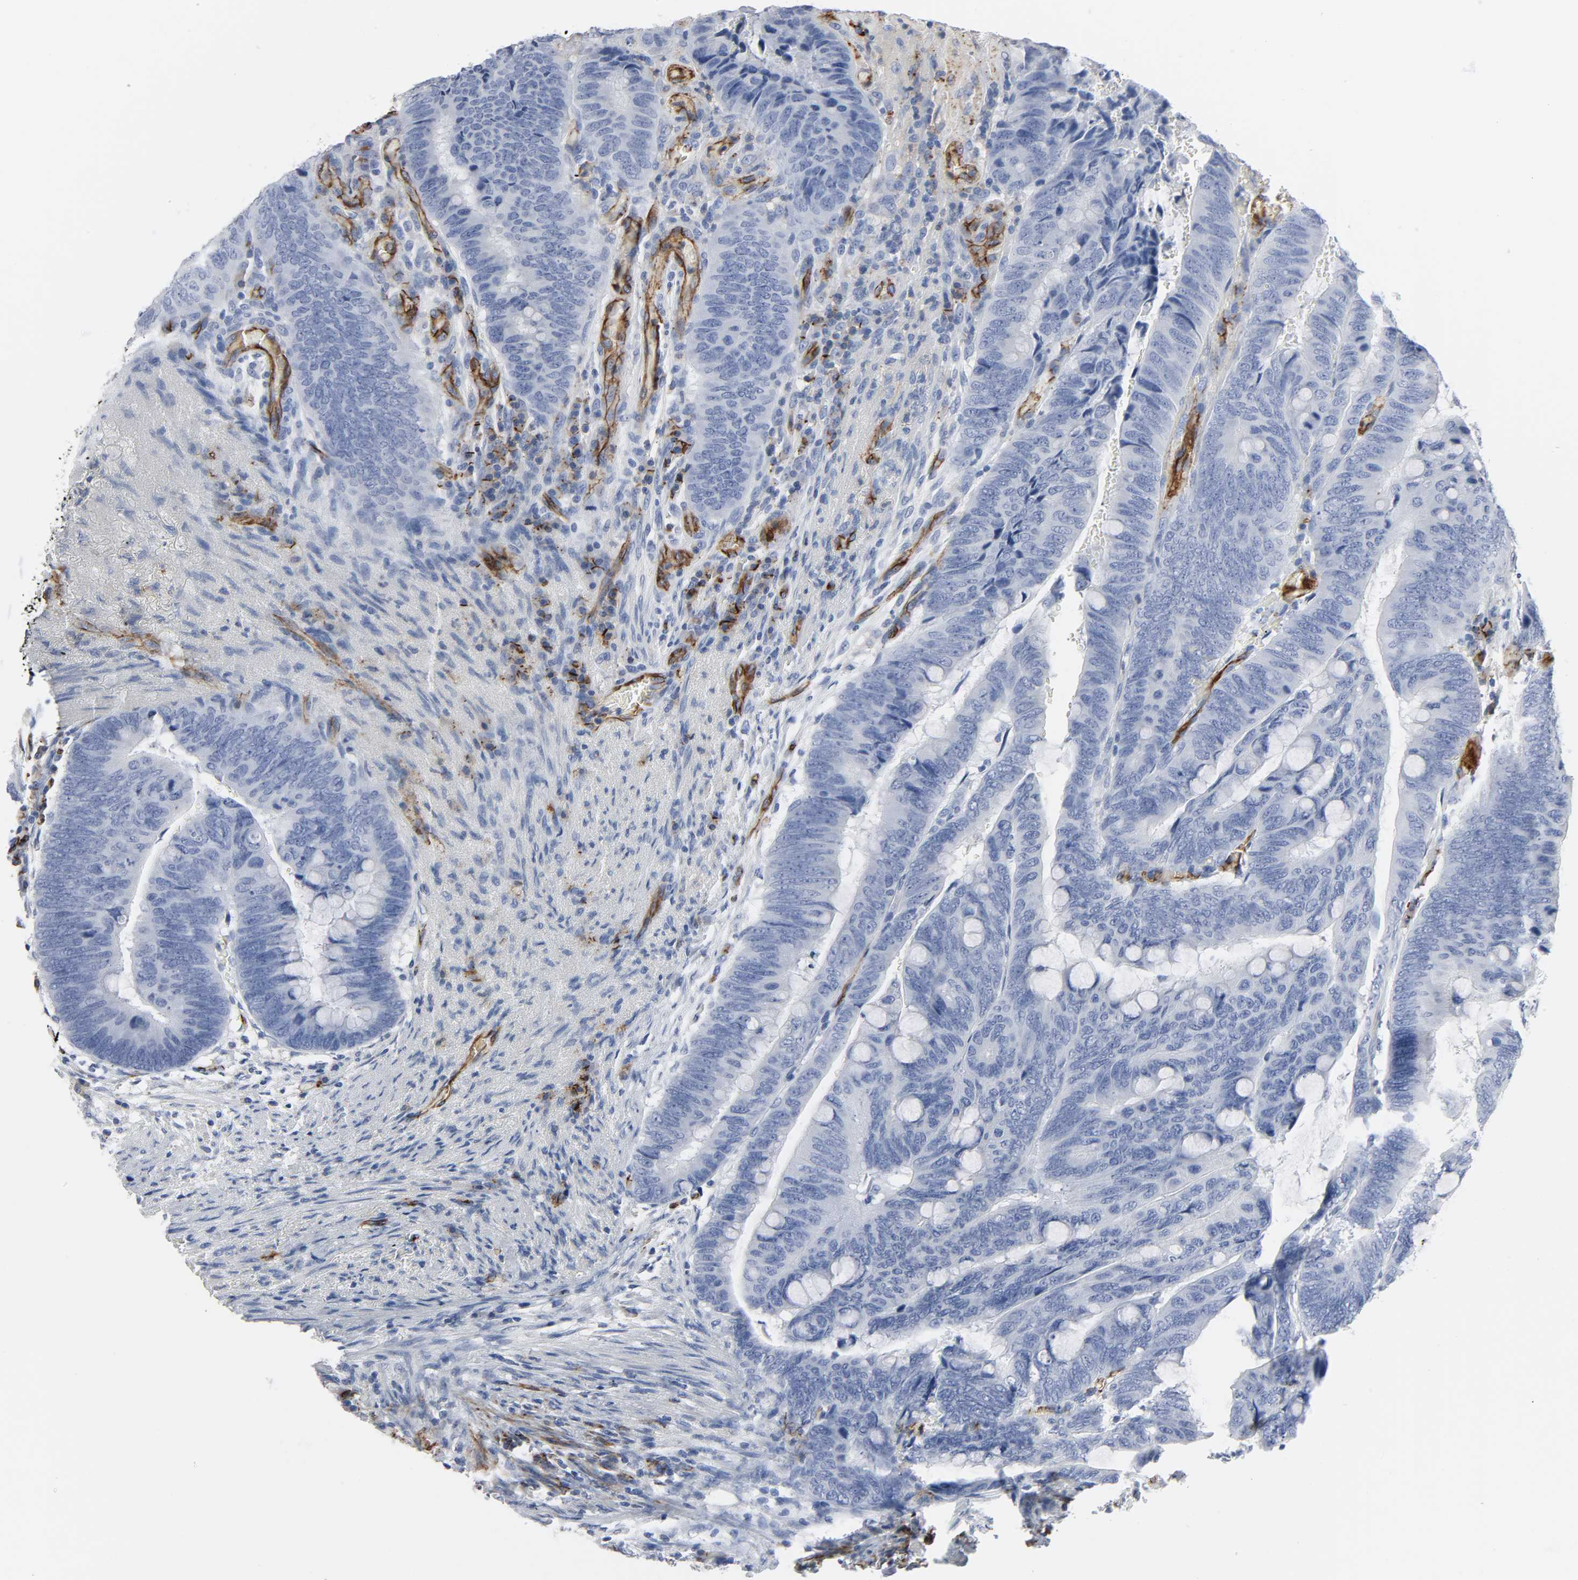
{"staining": {"intensity": "negative", "quantity": "none", "location": "none"}, "tissue": "colorectal cancer", "cell_type": "Tumor cells", "image_type": "cancer", "snomed": [{"axis": "morphology", "description": "Normal tissue, NOS"}, {"axis": "morphology", "description": "Adenocarcinoma, NOS"}, {"axis": "topography", "description": "Rectum"}, {"axis": "topography", "description": "Peripheral nerve tissue"}], "caption": "High power microscopy histopathology image of an immunohistochemistry histopathology image of colorectal adenocarcinoma, revealing no significant staining in tumor cells.", "gene": "PECAM1", "patient": {"sex": "male", "age": 92}}